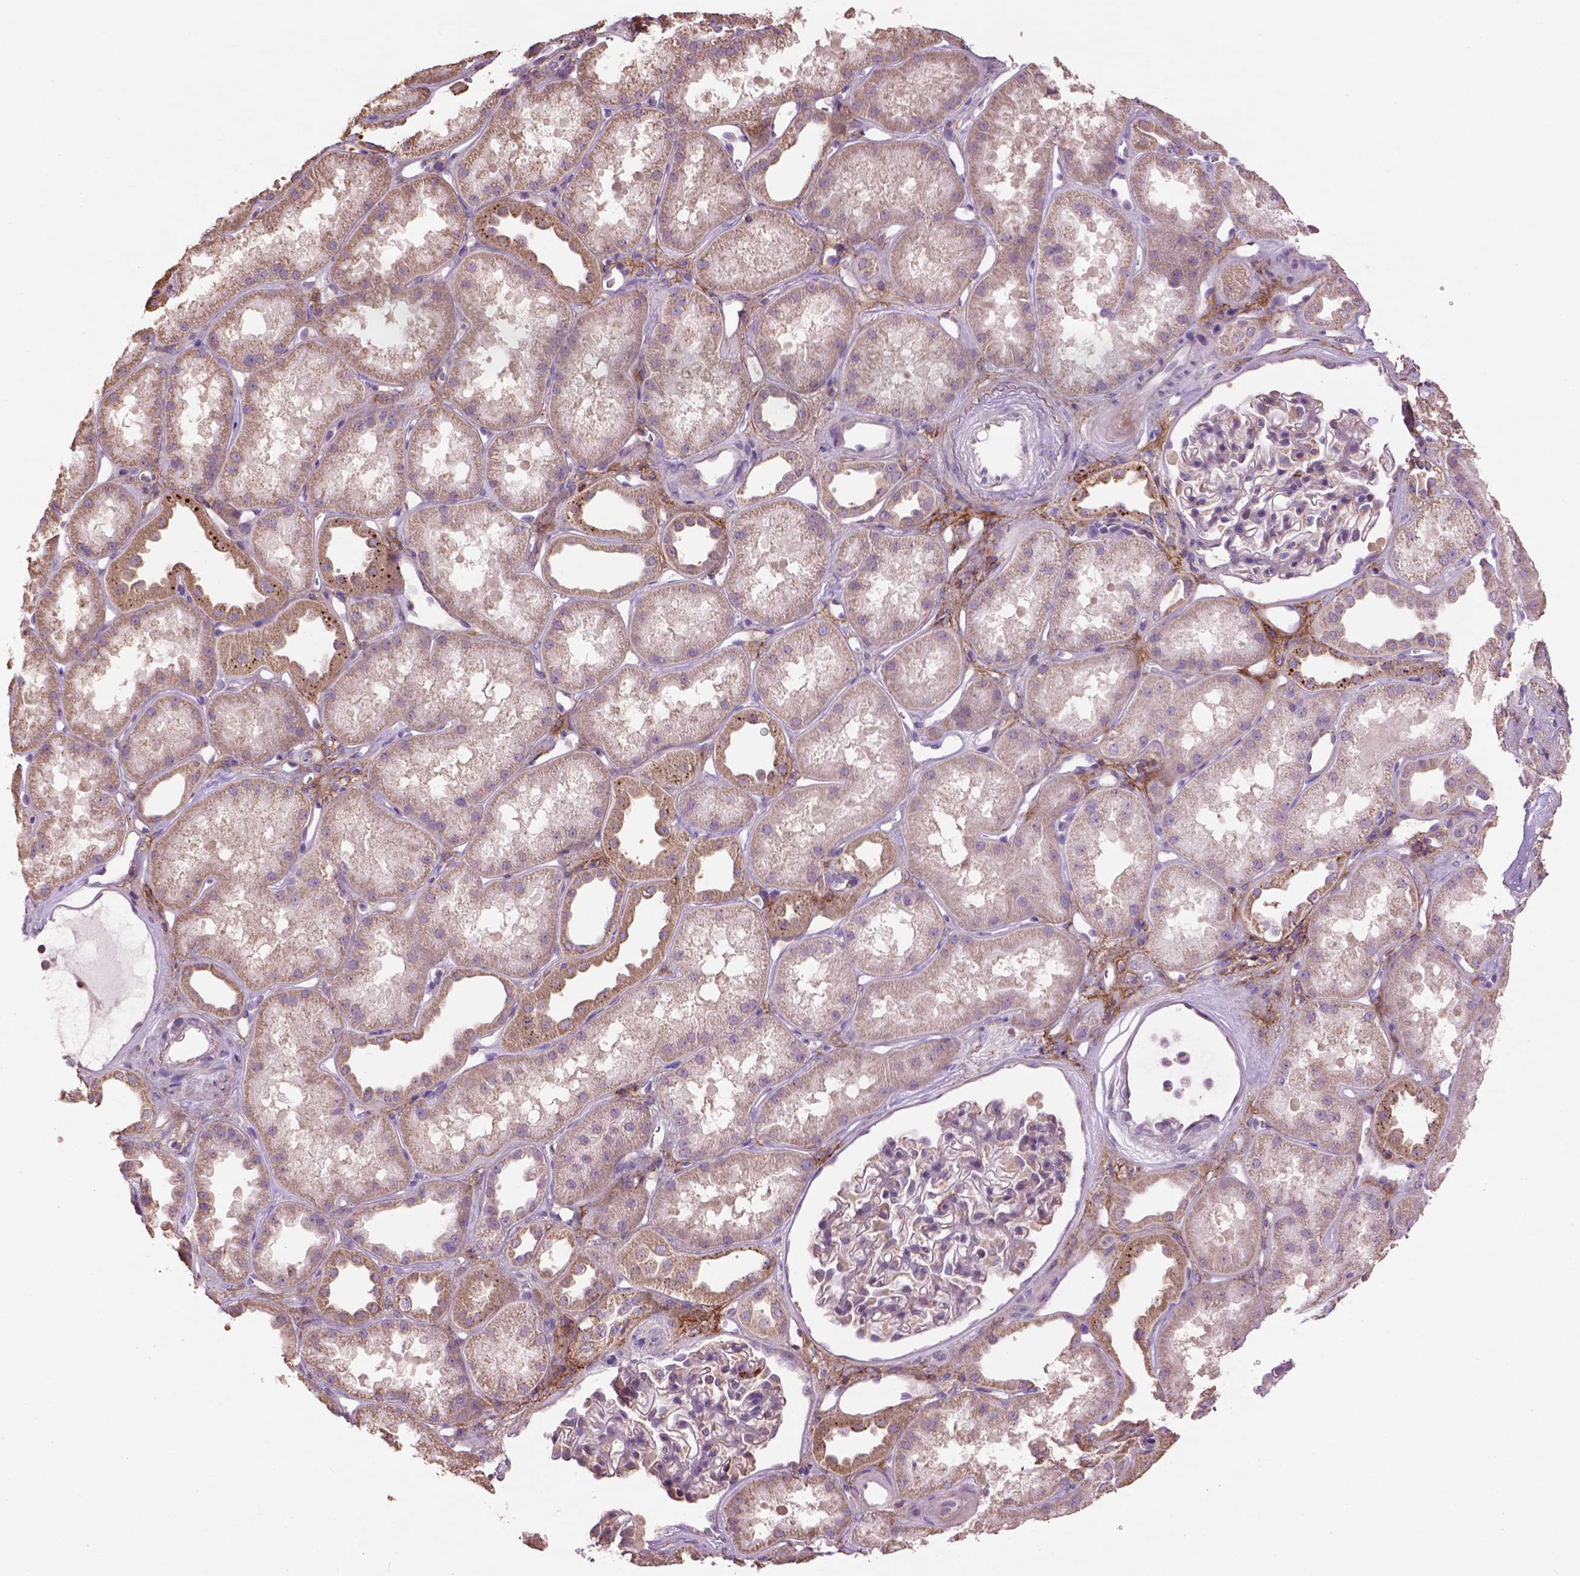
{"staining": {"intensity": "negative", "quantity": "none", "location": "none"}, "tissue": "kidney", "cell_type": "Cells in glomeruli", "image_type": "normal", "snomed": [{"axis": "morphology", "description": "Normal tissue, NOS"}, {"axis": "topography", "description": "Kidney"}], "caption": "The histopathology image demonstrates no staining of cells in glomeruli in benign kidney.", "gene": "LRRC3C", "patient": {"sex": "male", "age": 61}}